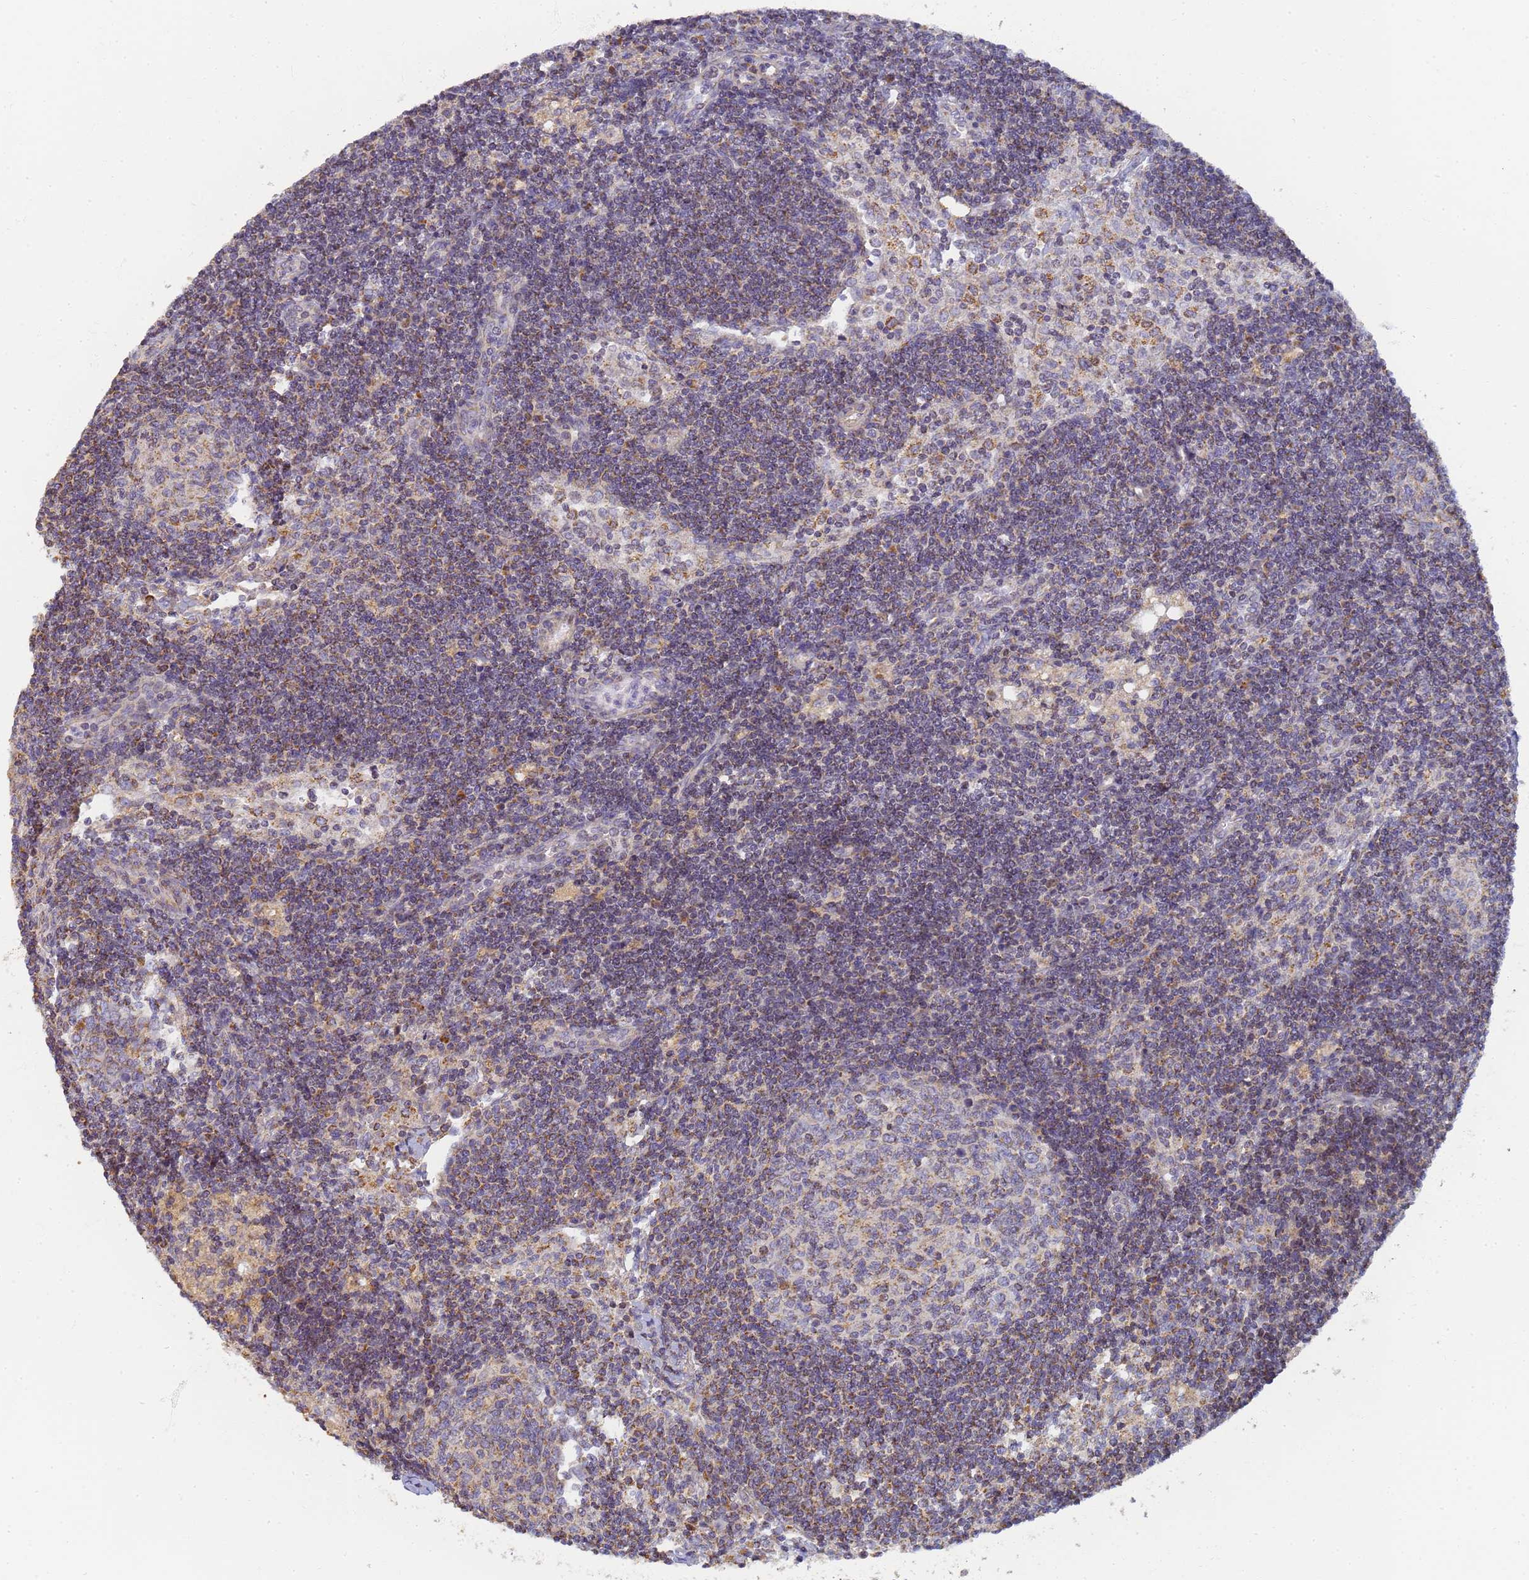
{"staining": {"intensity": "moderate", "quantity": "<25%", "location": "cytoplasmic/membranous"}, "tissue": "lymph node", "cell_type": "Germinal center cells", "image_type": "normal", "snomed": [{"axis": "morphology", "description": "Normal tissue, NOS"}, {"axis": "topography", "description": "Lymph node"}], "caption": "Immunohistochemical staining of normal human lymph node shows moderate cytoplasmic/membranous protein expression in approximately <25% of germinal center cells.", "gene": "UTP23", "patient": {"sex": "female", "age": 73}}